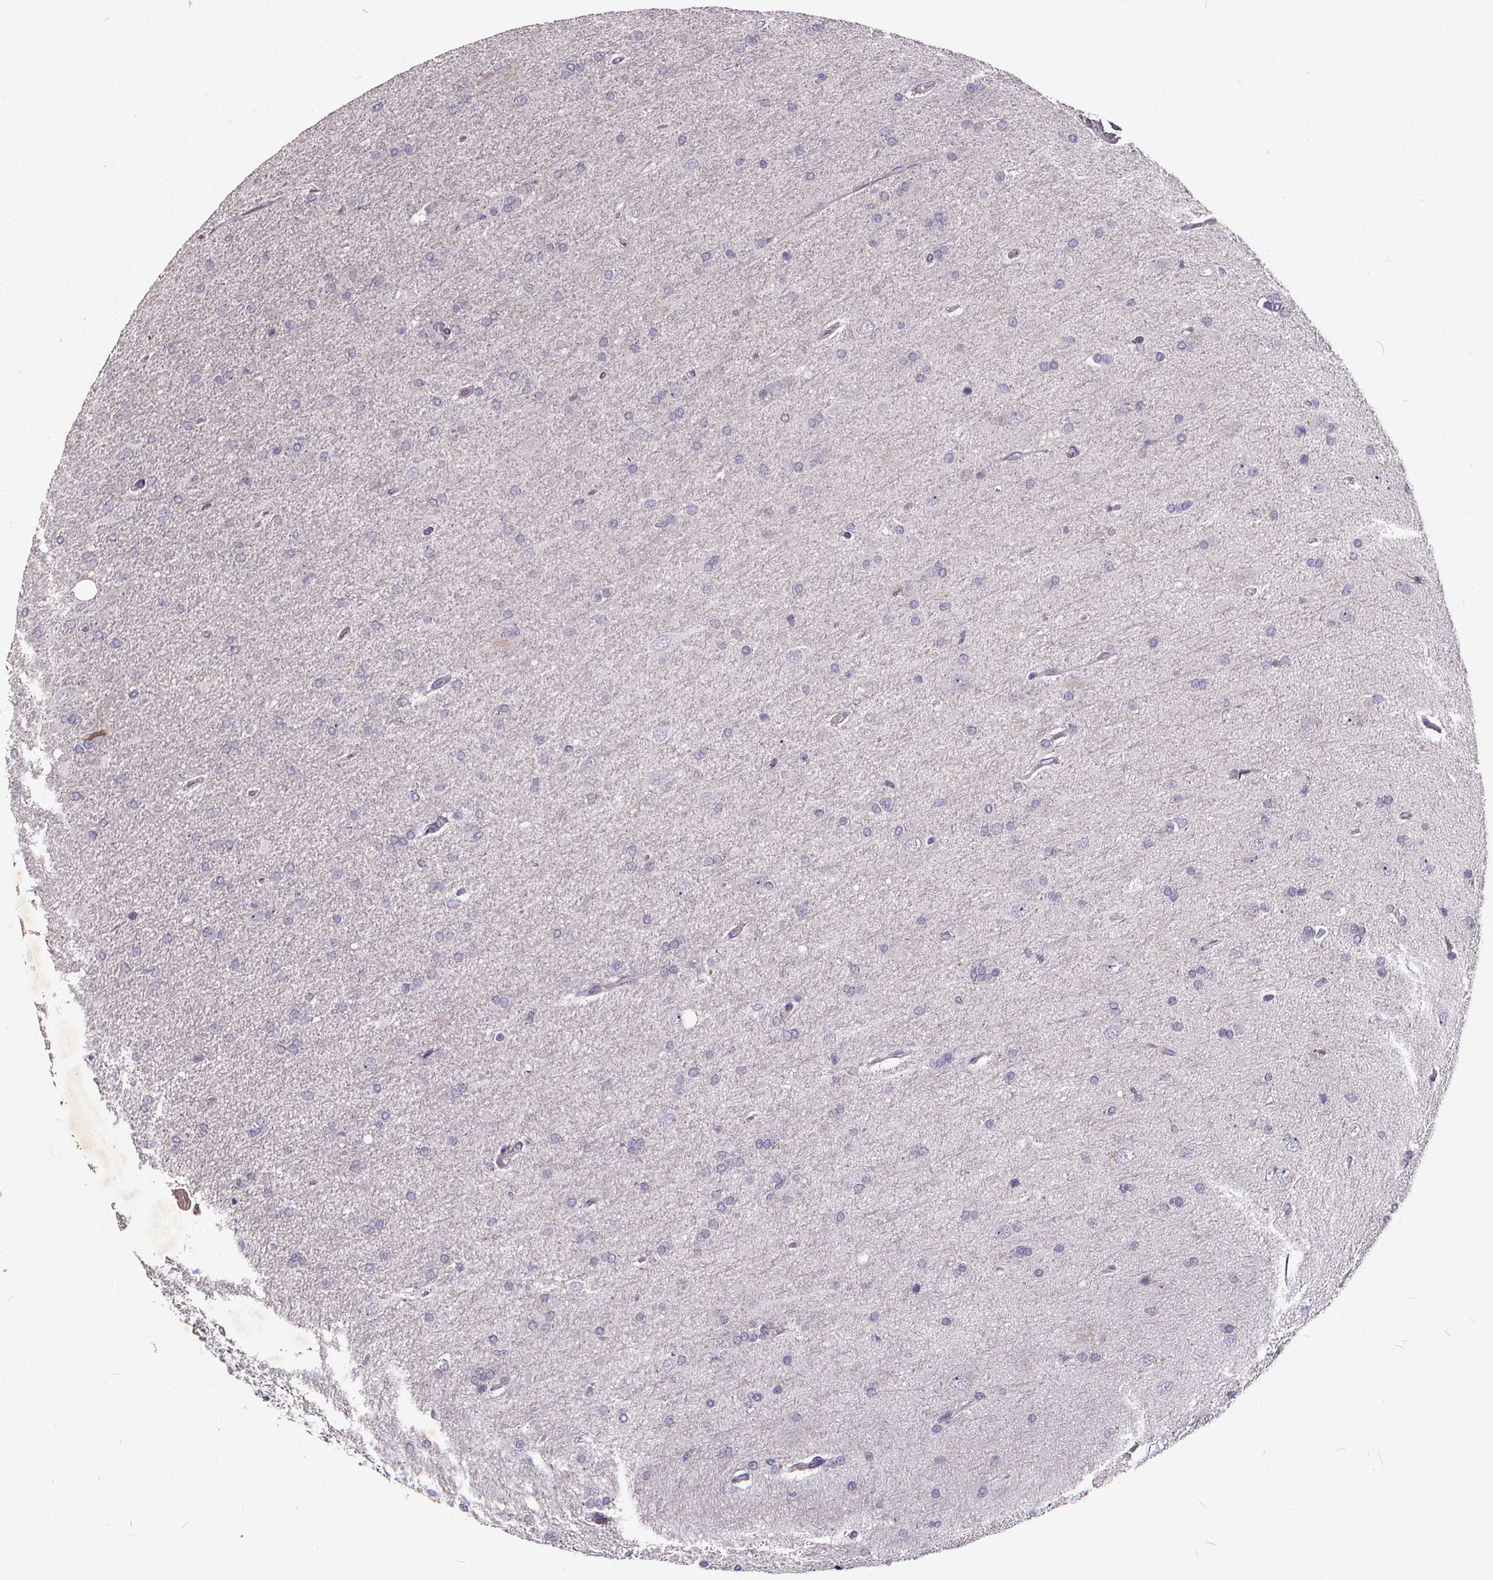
{"staining": {"intensity": "negative", "quantity": "none", "location": "none"}, "tissue": "glioma", "cell_type": "Tumor cells", "image_type": "cancer", "snomed": [{"axis": "morphology", "description": "Glioma, malignant, High grade"}, {"axis": "topography", "description": "Cerebral cortex"}], "caption": "IHC of human high-grade glioma (malignant) displays no positivity in tumor cells.", "gene": "TSPAN14", "patient": {"sex": "male", "age": 70}}